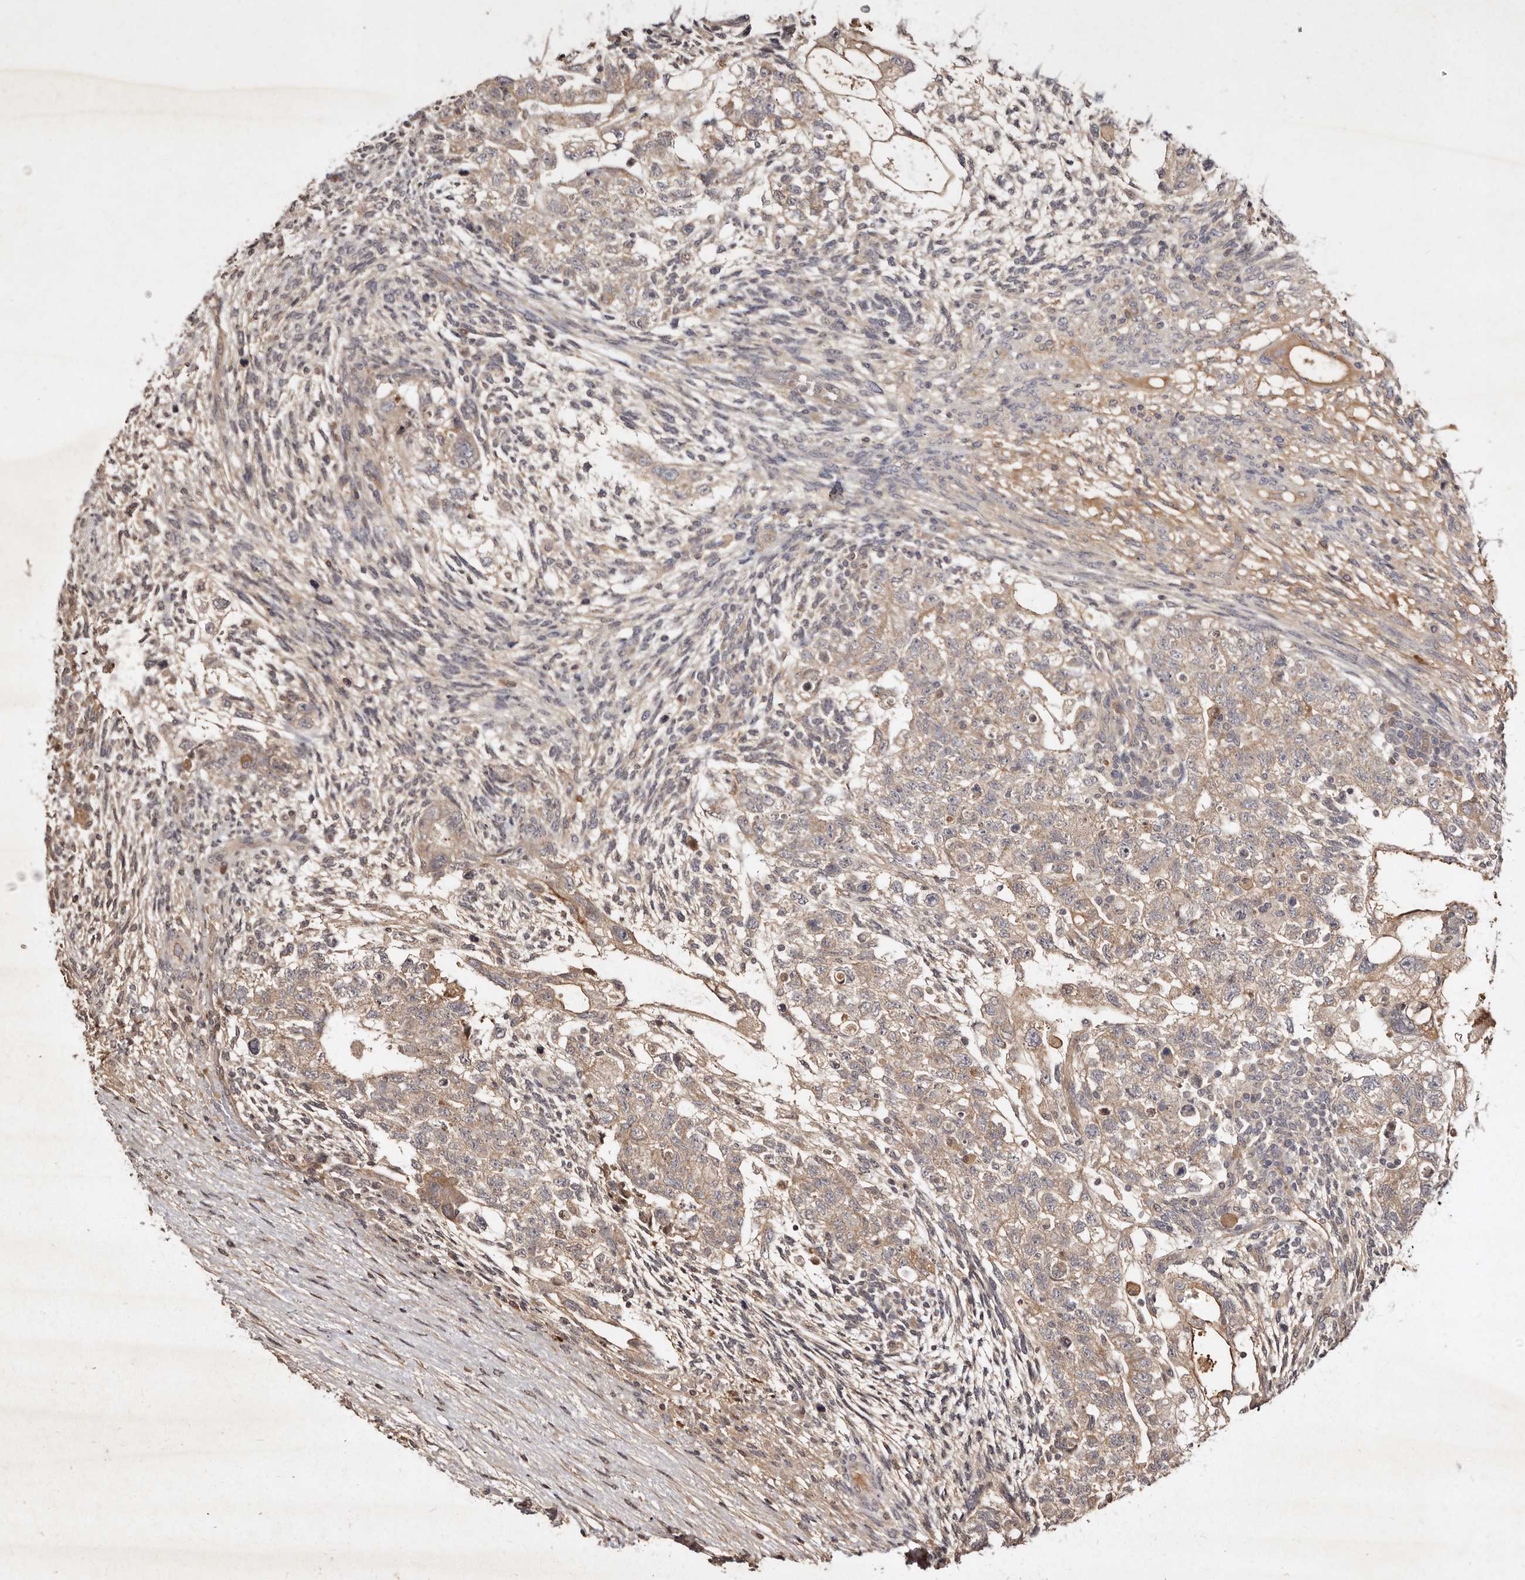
{"staining": {"intensity": "weak", "quantity": "25%-75%", "location": "cytoplasmic/membranous"}, "tissue": "testis cancer", "cell_type": "Tumor cells", "image_type": "cancer", "snomed": [{"axis": "morphology", "description": "Normal tissue, NOS"}, {"axis": "morphology", "description": "Carcinoma, Embryonal, NOS"}, {"axis": "topography", "description": "Testis"}], "caption": "Immunohistochemical staining of testis cancer (embryonal carcinoma) displays low levels of weak cytoplasmic/membranous expression in about 25%-75% of tumor cells. (brown staining indicates protein expression, while blue staining denotes nuclei).", "gene": "LCORL", "patient": {"sex": "male", "age": 36}}